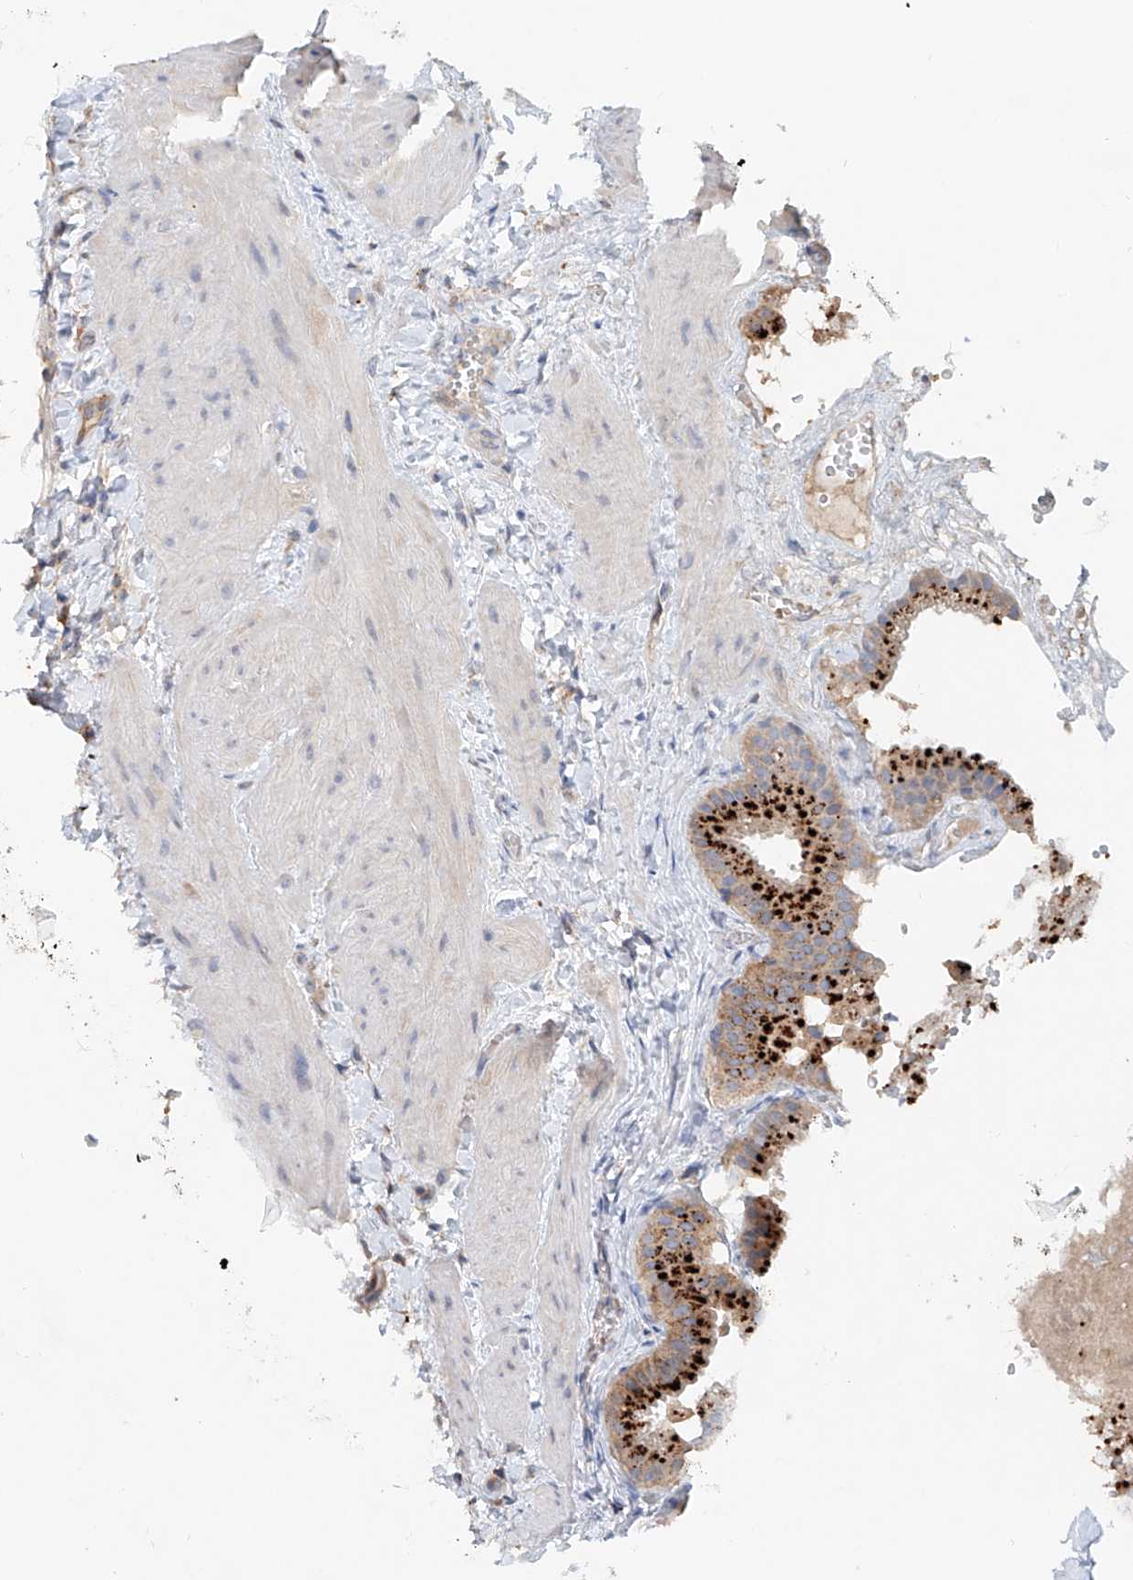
{"staining": {"intensity": "strong", "quantity": ">75%", "location": "cytoplasmic/membranous"}, "tissue": "gallbladder", "cell_type": "Glandular cells", "image_type": "normal", "snomed": [{"axis": "morphology", "description": "Normal tissue, NOS"}, {"axis": "topography", "description": "Gallbladder"}], "caption": "Glandular cells reveal strong cytoplasmic/membranous expression in about >75% of cells in normal gallbladder. (brown staining indicates protein expression, while blue staining denotes nuclei).", "gene": "TRIM47", "patient": {"sex": "male", "age": 55}}